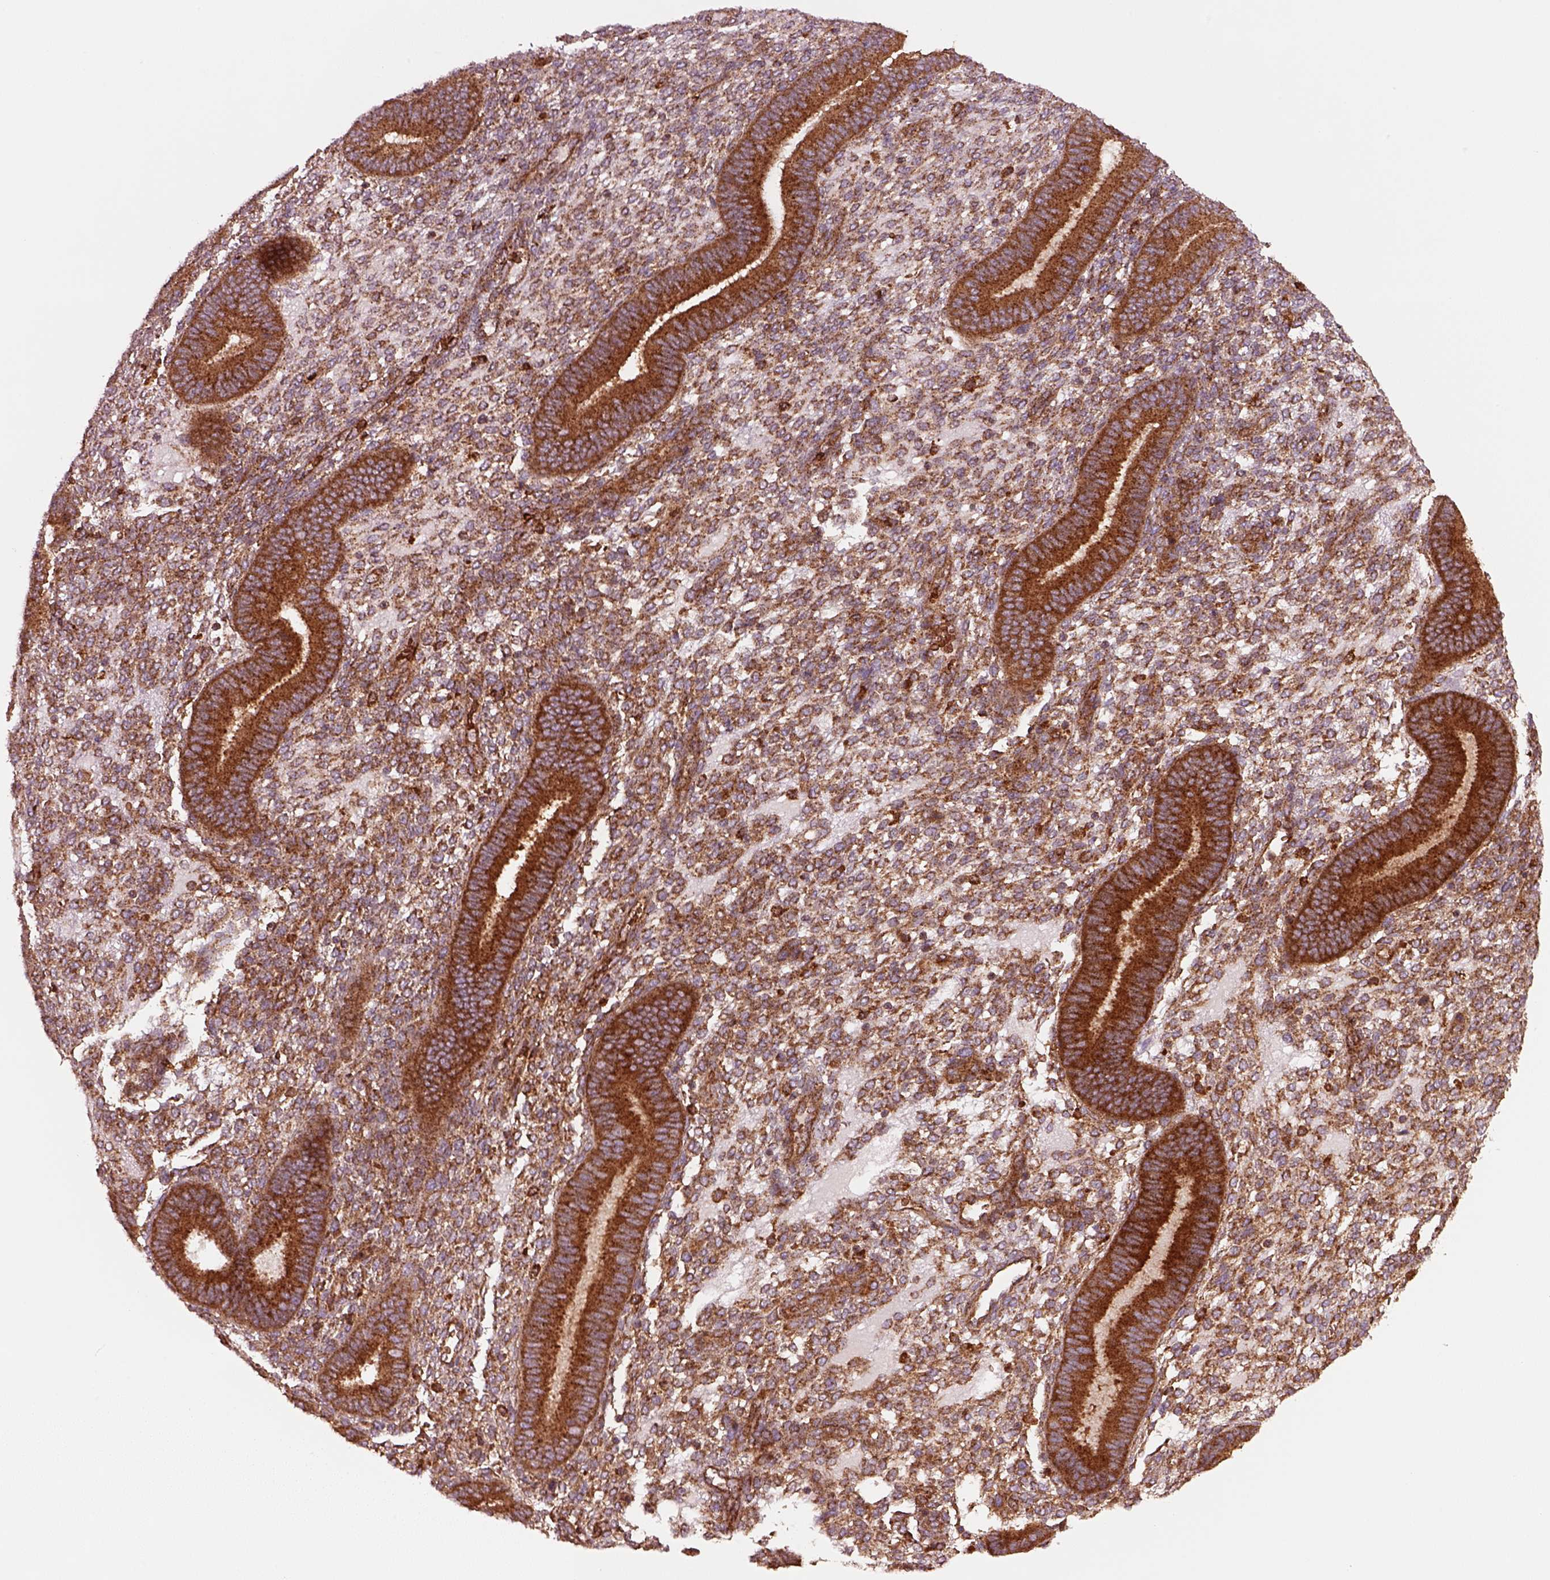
{"staining": {"intensity": "moderate", "quantity": "25%-75%", "location": "cytoplasmic/membranous"}, "tissue": "endometrium", "cell_type": "Cells in endometrial stroma", "image_type": "normal", "snomed": [{"axis": "morphology", "description": "Normal tissue, NOS"}, {"axis": "topography", "description": "Endometrium"}], "caption": "Normal endometrium reveals moderate cytoplasmic/membranous expression in about 25%-75% of cells in endometrial stroma Nuclei are stained in blue..", "gene": "WASHC2A", "patient": {"sex": "female", "age": 39}}